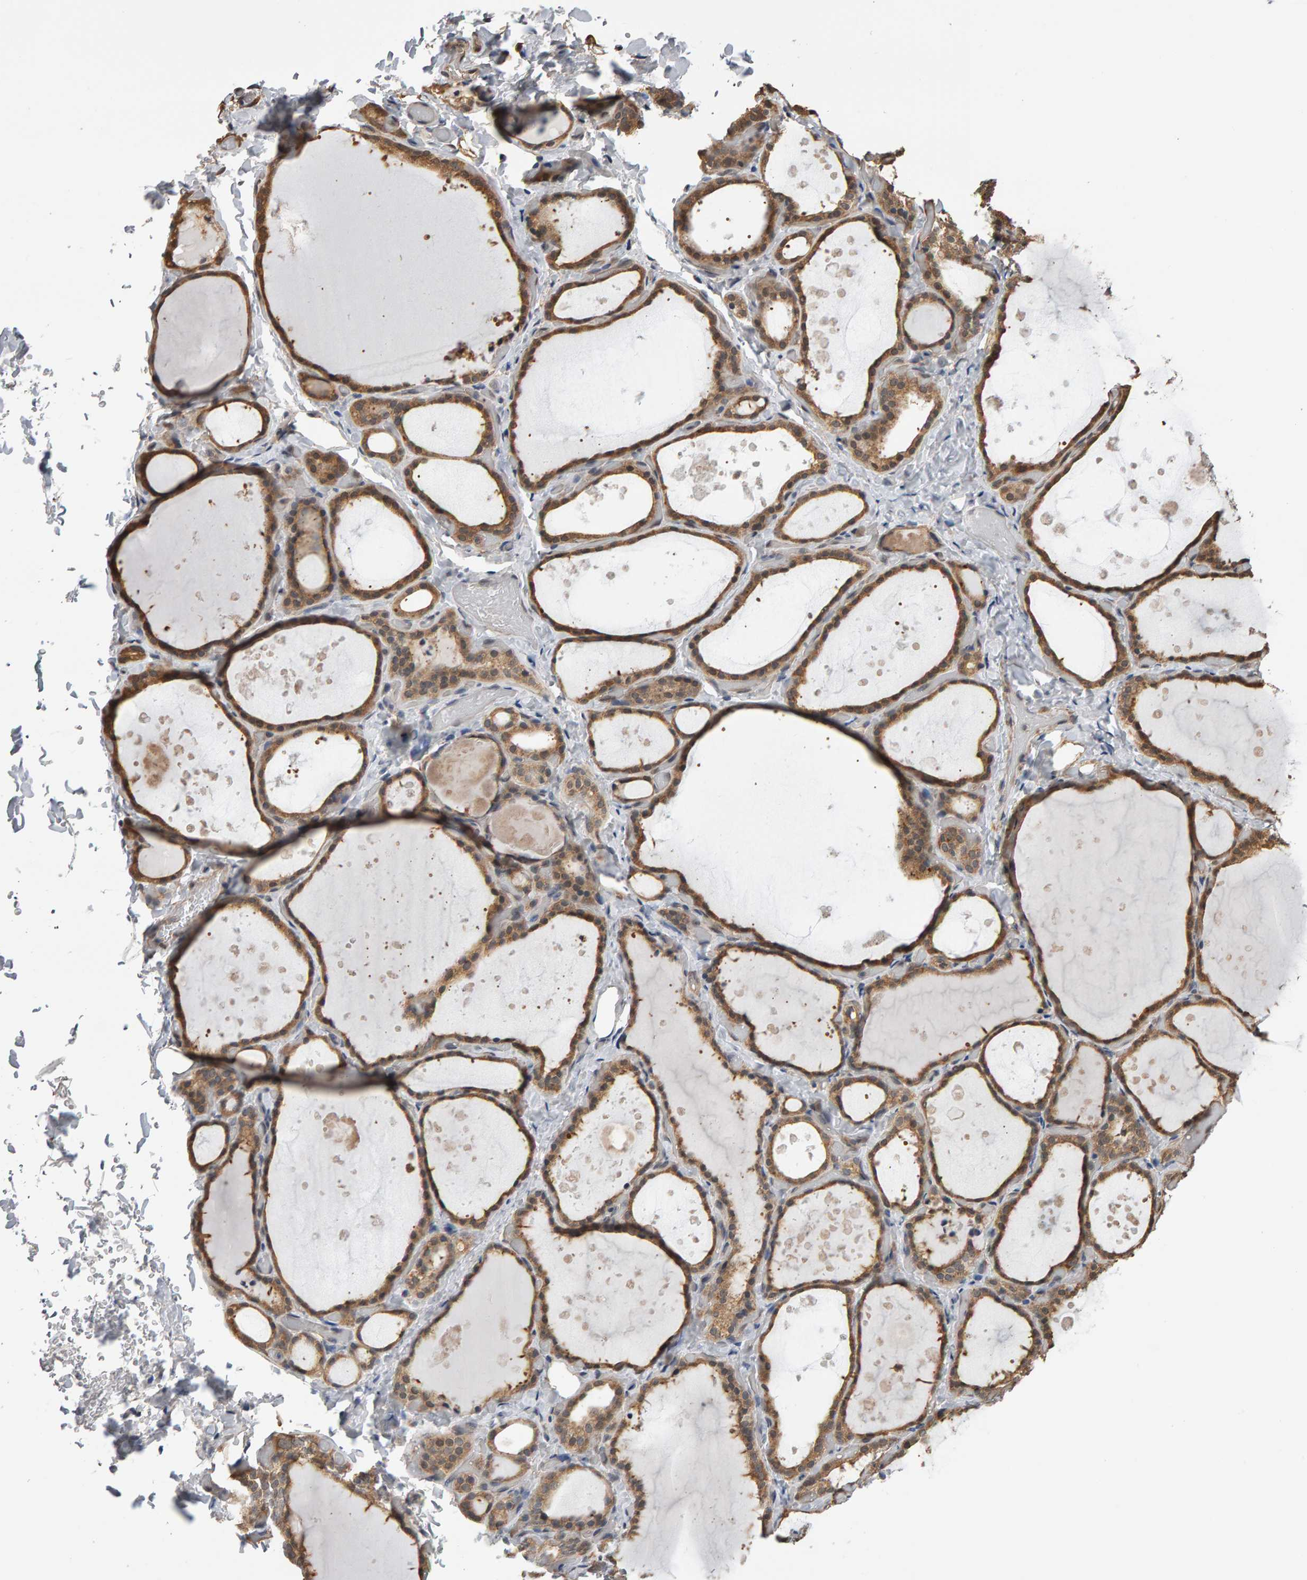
{"staining": {"intensity": "moderate", "quantity": ">75%", "location": "cytoplasmic/membranous"}, "tissue": "thyroid gland", "cell_type": "Glandular cells", "image_type": "normal", "snomed": [{"axis": "morphology", "description": "Normal tissue, NOS"}, {"axis": "topography", "description": "Thyroid gland"}], "caption": "A micrograph of human thyroid gland stained for a protein demonstrates moderate cytoplasmic/membranous brown staining in glandular cells.", "gene": "COASY", "patient": {"sex": "female", "age": 44}}